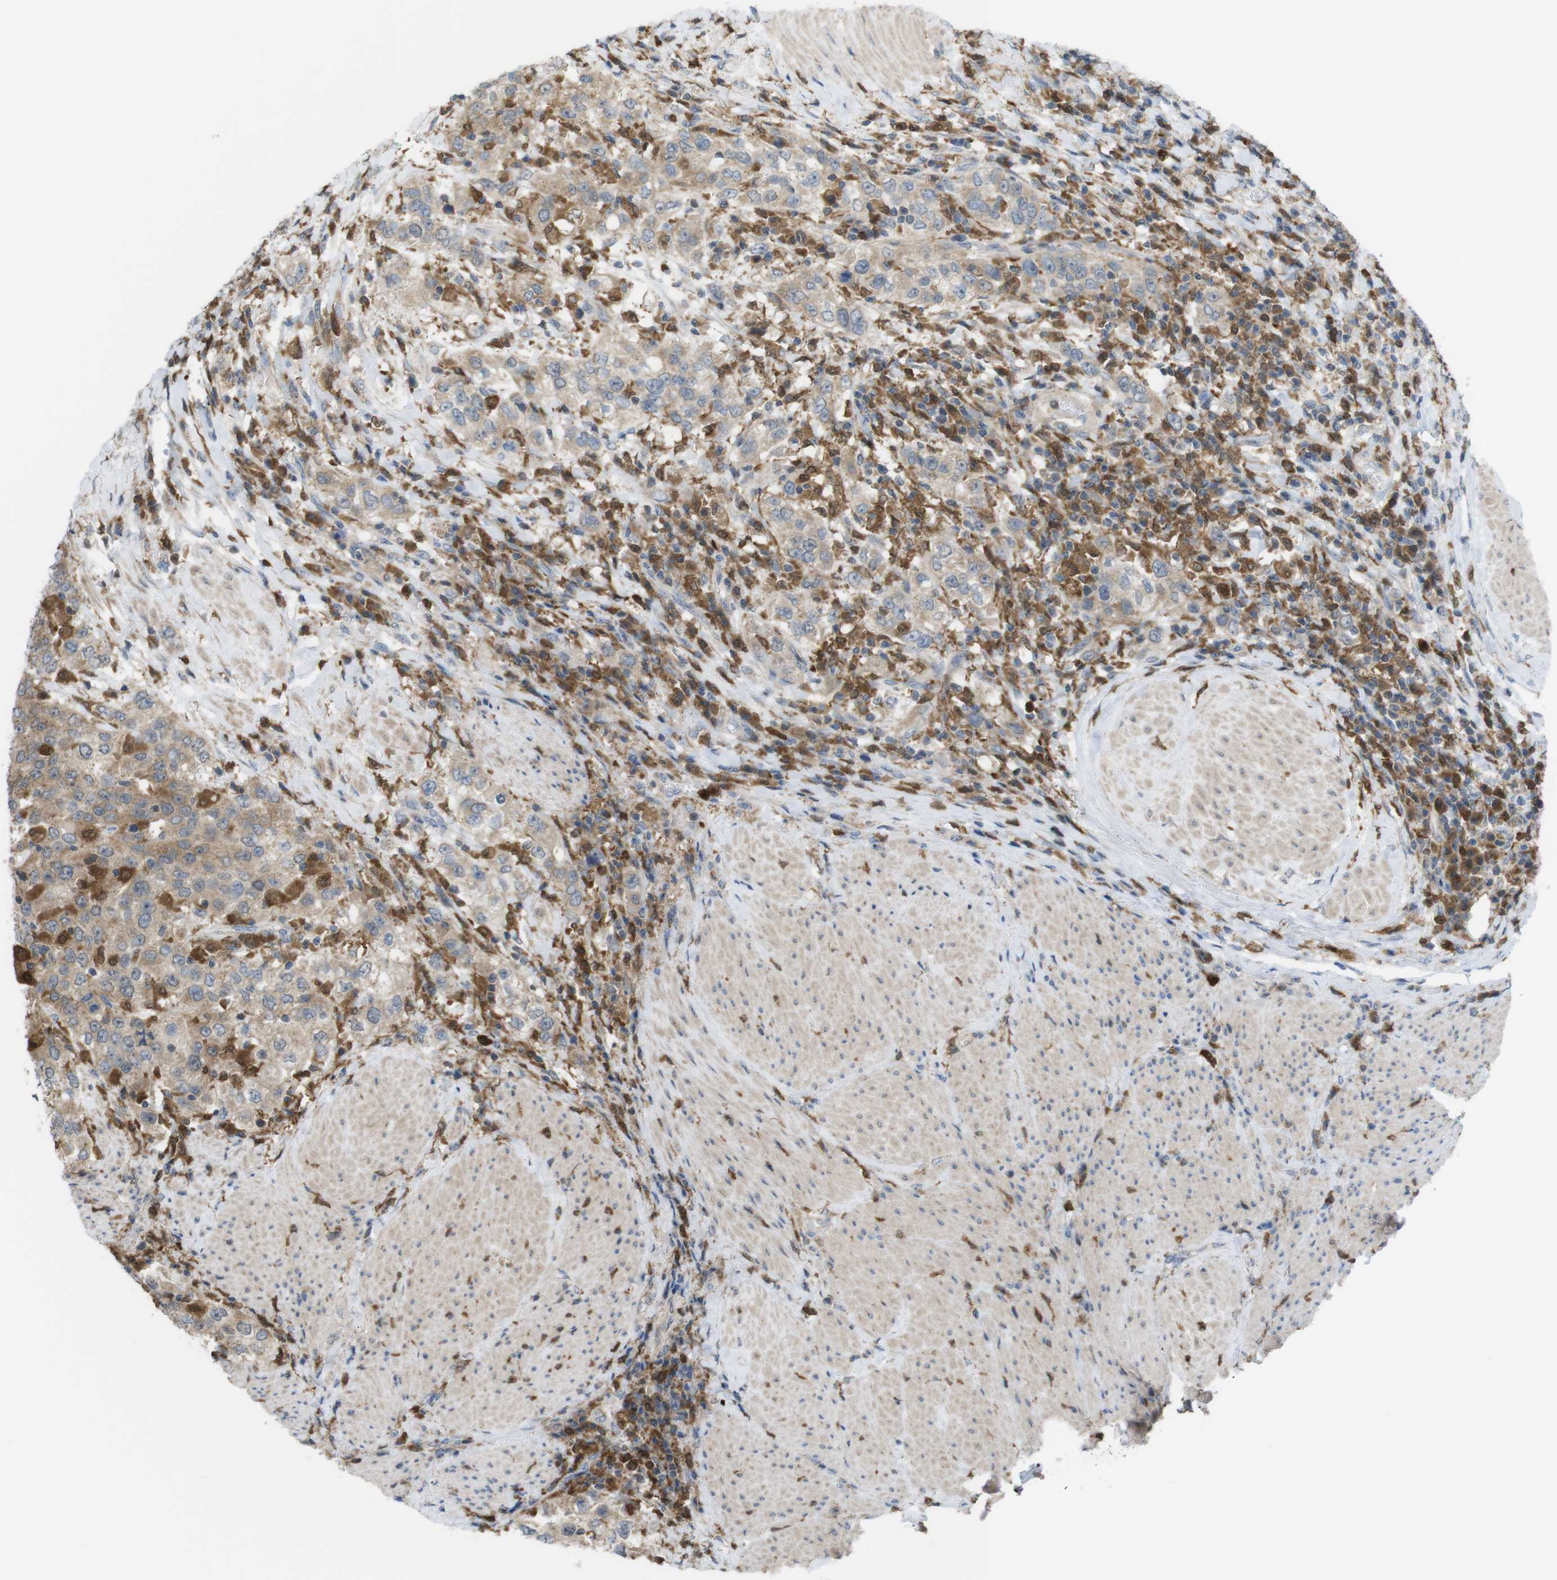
{"staining": {"intensity": "moderate", "quantity": ">75%", "location": "cytoplasmic/membranous"}, "tissue": "urothelial cancer", "cell_type": "Tumor cells", "image_type": "cancer", "snomed": [{"axis": "morphology", "description": "Urothelial carcinoma, High grade"}, {"axis": "topography", "description": "Urinary bladder"}], "caption": "This image demonstrates urothelial cancer stained with immunohistochemistry (IHC) to label a protein in brown. The cytoplasmic/membranous of tumor cells show moderate positivity for the protein. Nuclei are counter-stained blue.", "gene": "PRKCD", "patient": {"sex": "female", "age": 80}}